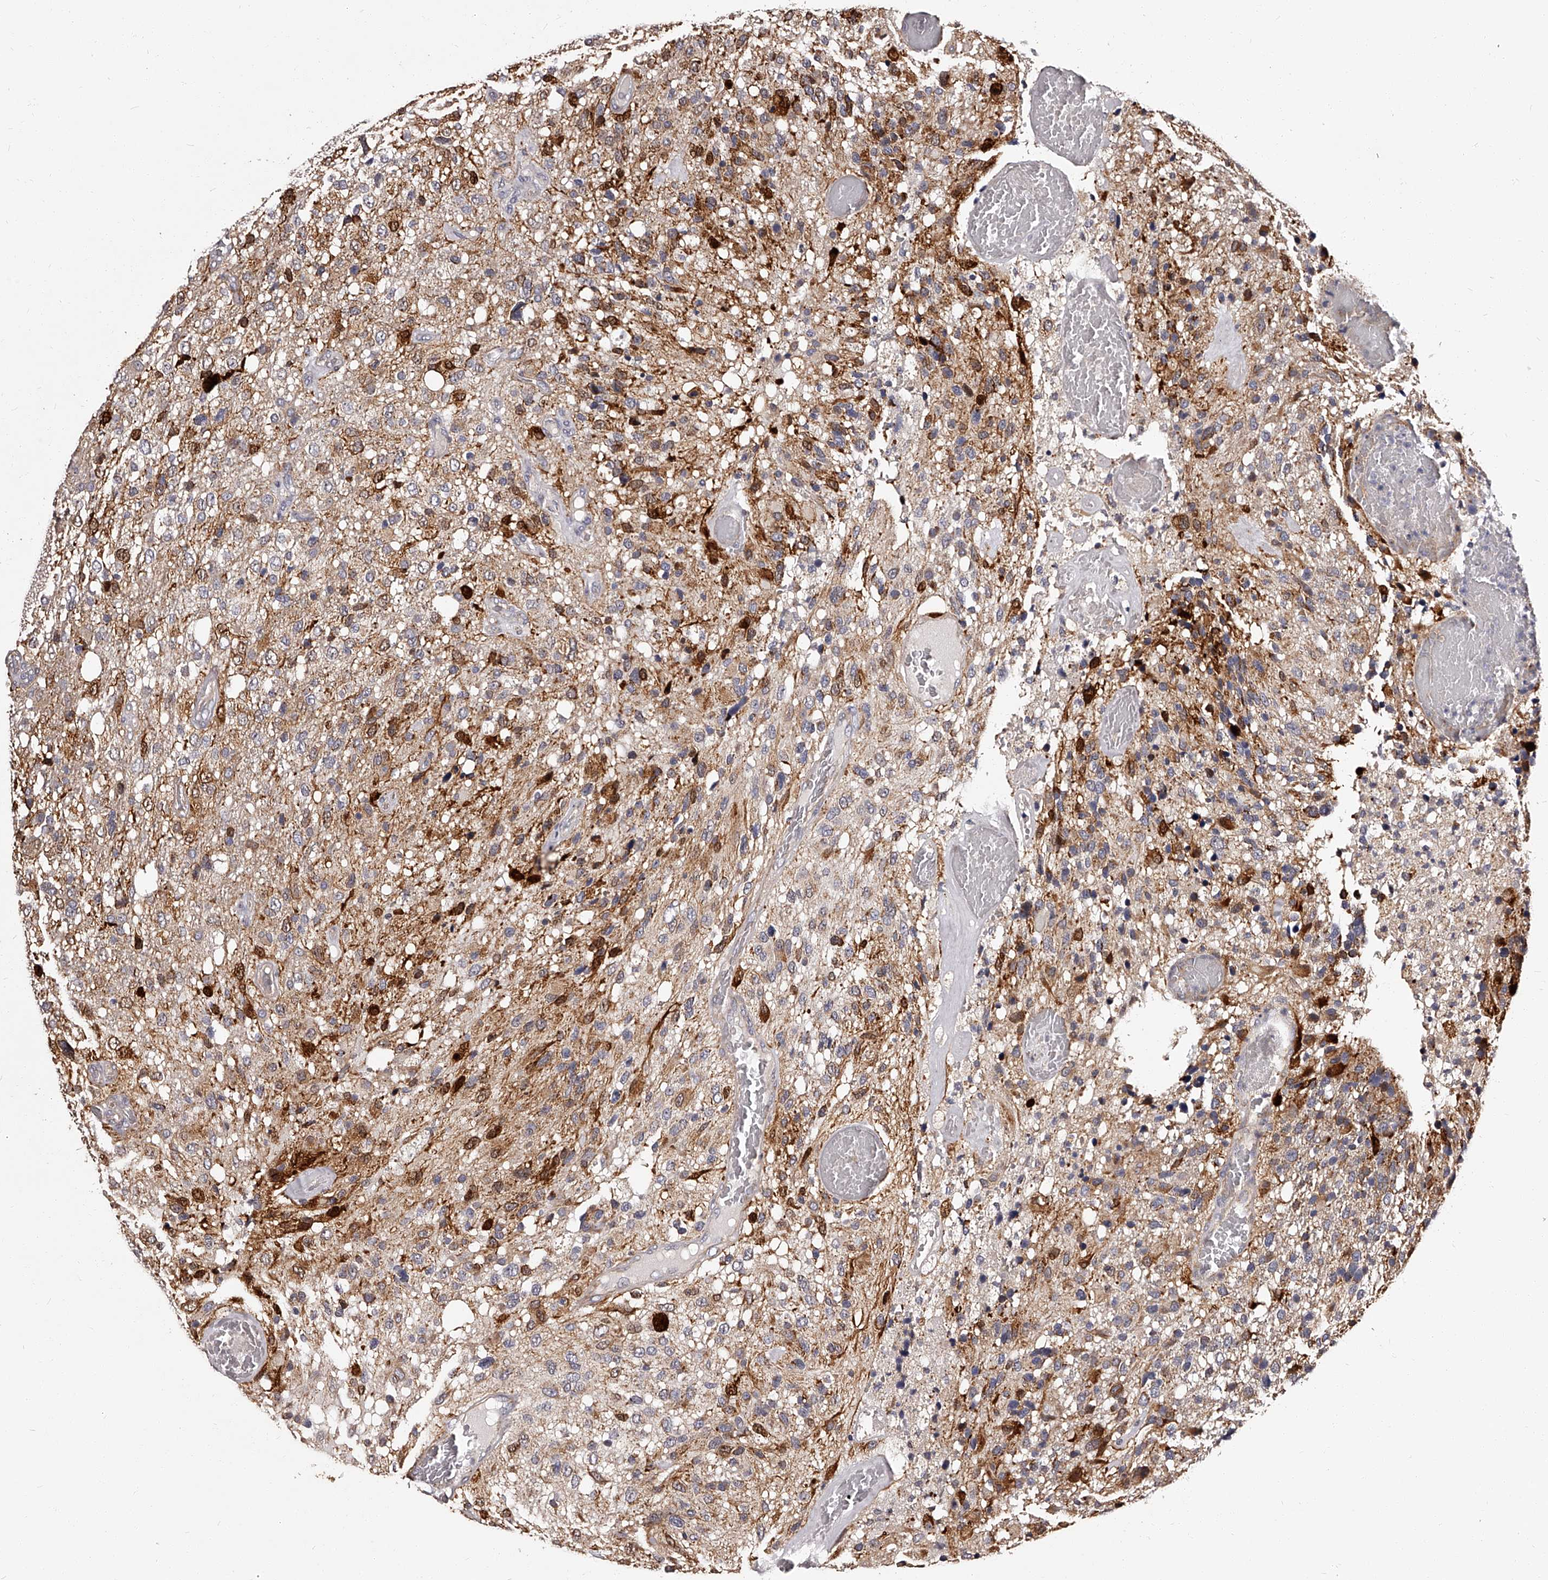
{"staining": {"intensity": "moderate", "quantity": "<25%", "location": "cytoplasmic/membranous"}, "tissue": "glioma", "cell_type": "Tumor cells", "image_type": "cancer", "snomed": [{"axis": "morphology", "description": "Glioma, malignant, High grade"}, {"axis": "topography", "description": "Brain"}], "caption": "A high-resolution histopathology image shows IHC staining of glioma, which shows moderate cytoplasmic/membranous expression in approximately <25% of tumor cells.", "gene": "RSC1A1", "patient": {"sex": "female", "age": 58}}